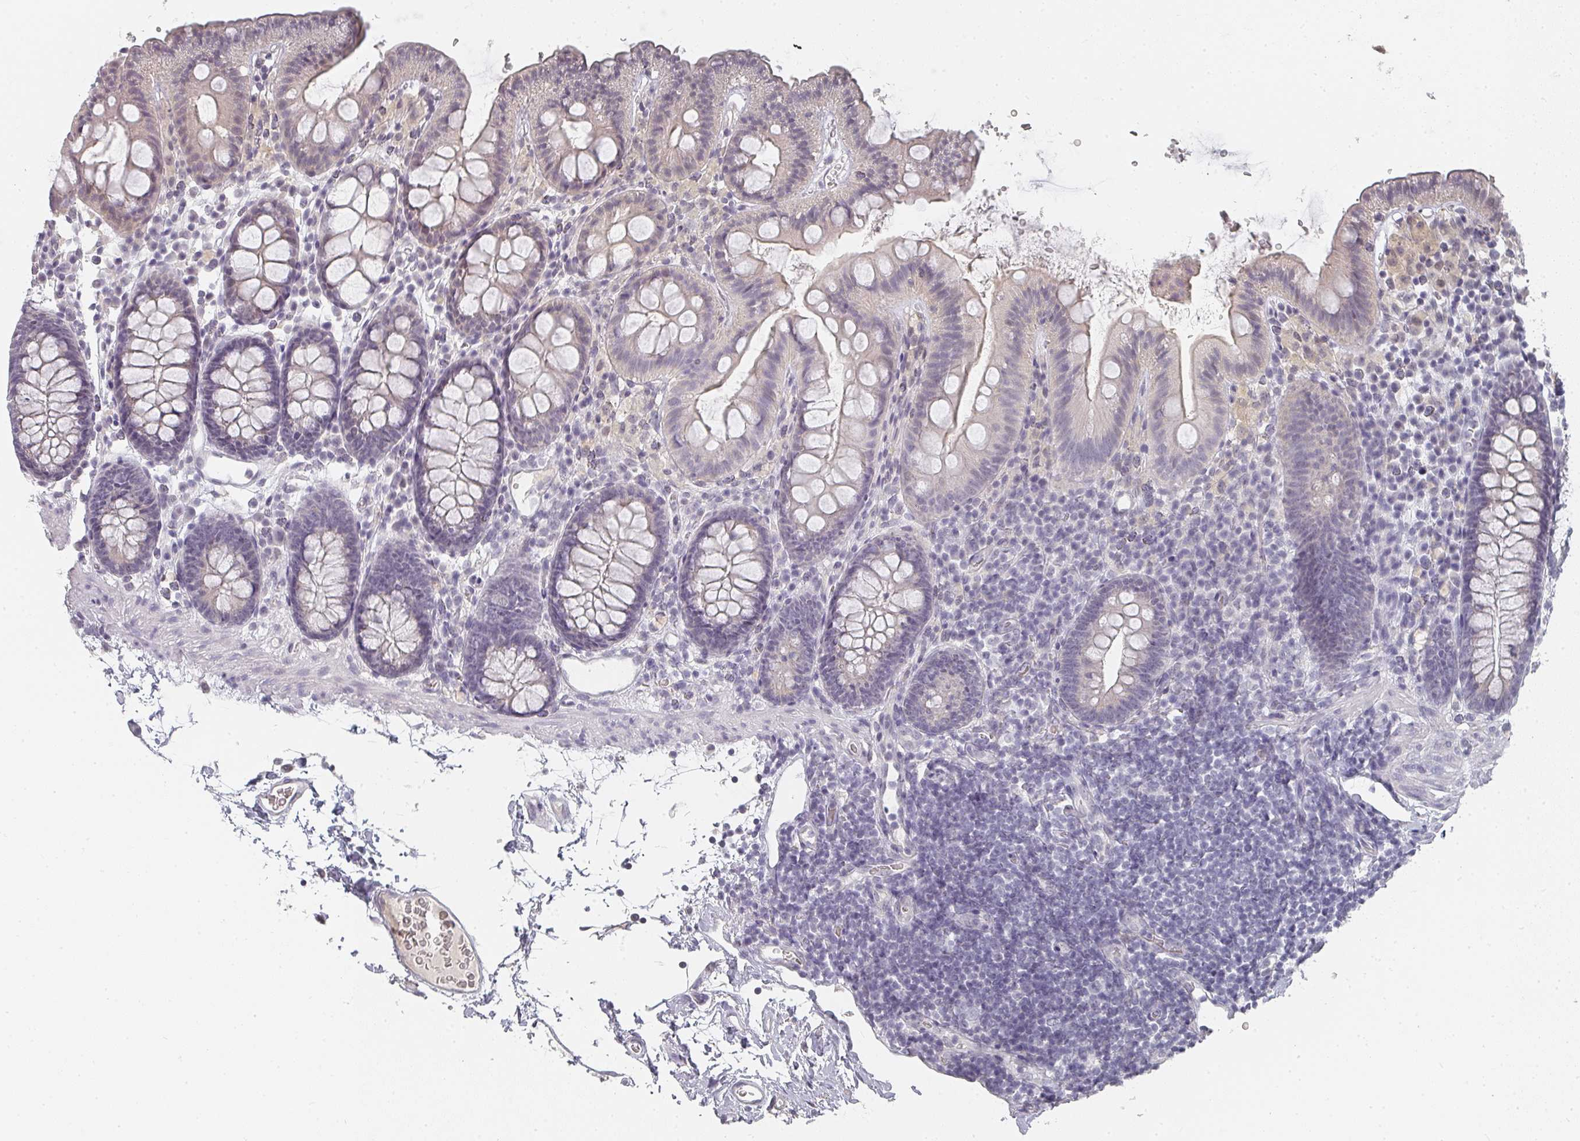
{"staining": {"intensity": "negative", "quantity": "none", "location": "none"}, "tissue": "colon", "cell_type": "Endothelial cells", "image_type": "normal", "snomed": [{"axis": "morphology", "description": "Normal tissue, NOS"}, {"axis": "topography", "description": "Colon"}], "caption": "IHC histopathology image of normal colon: human colon stained with DAB (3,3'-diaminobenzidine) reveals no significant protein expression in endothelial cells. (DAB (3,3'-diaminobenzidine) immunohistochemistry (IHC) visualized using brightfield microscopy, high magnification).", "gene": "SHISA2", "patient": {"sex": "male", "age": 75}}